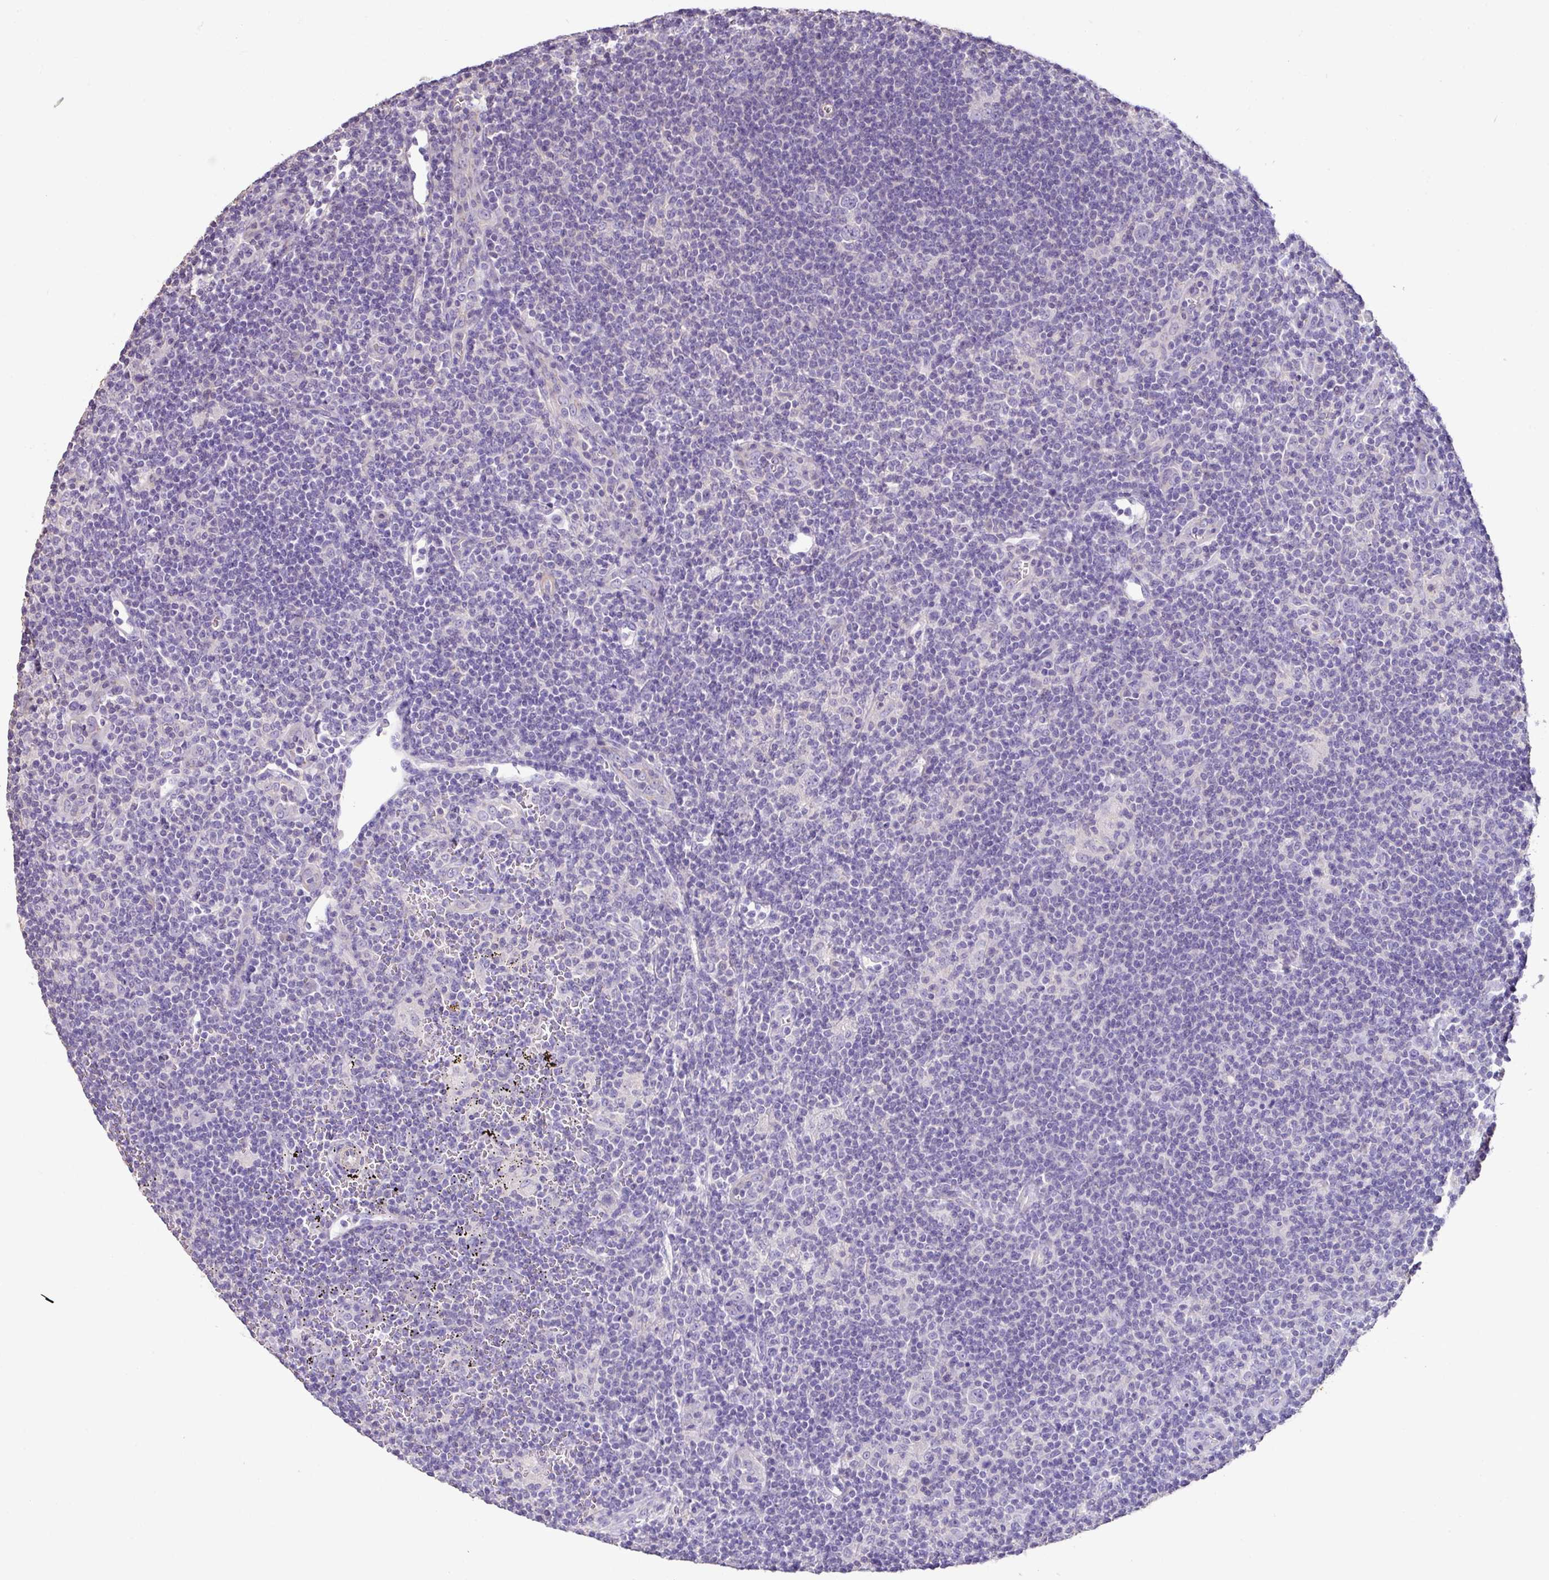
{"staining": {"intensity": "negative", "quantity": "none", "location": "none"}, "tissue": "lymphoma", "cell_type": "Tumor cells", "image_type": "cancer", "snomed": [{"axis": "morphology", "description": "Hodgkin's disease, NOS"}, {"axis": "topography", "description": "Lymph node"}], "caption": "An immunohistochemistry (IHC) image of lymphoma is shown. There is no staining in tumor cells of lymphoma.", "gene": "AGR3", "patient": {"sex": "female", "age": 57}}